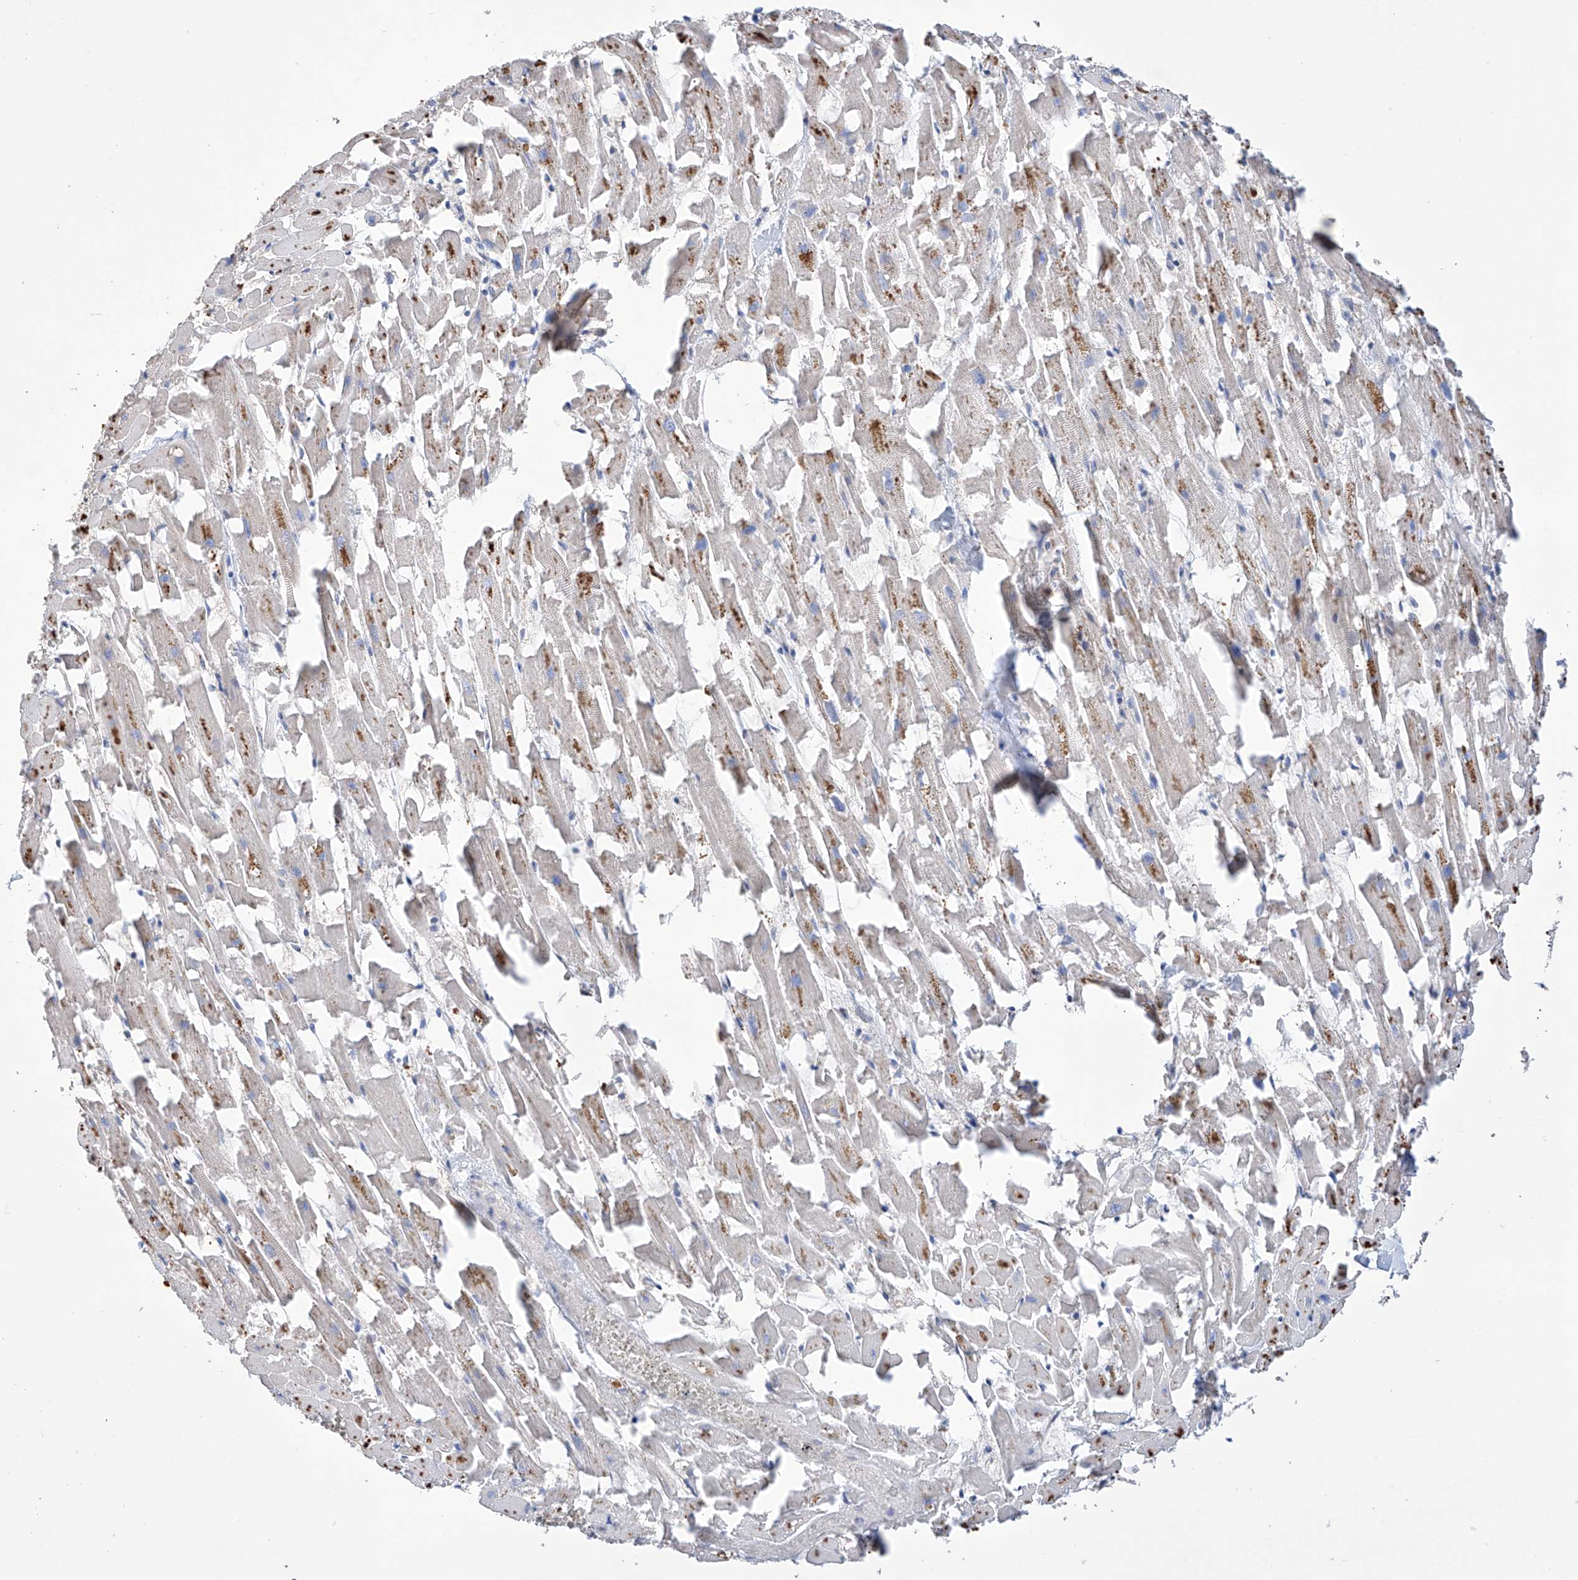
{"staining": {"intensity": "moderate", "quantity": "25%-75%", "location": "cytoplasmic/membranous"}, "tissue": "heart muscle", "cell_type": "Cardiomyocytes", "image_type": "normal", "snomed": [{"axis": "morphology", "description": "Normal tissue, NOS"}, {"axis": "topography", "description": "Heart"}], "caption": "Immunohistochemical staining of benign human heart muscle demonstrates moderate cytoplasmic/membranous protein staining in about 25%-75% of cardiomyocytes.", "gene": "AFG1L", "patient": {"sex": "female", "age": 64}}